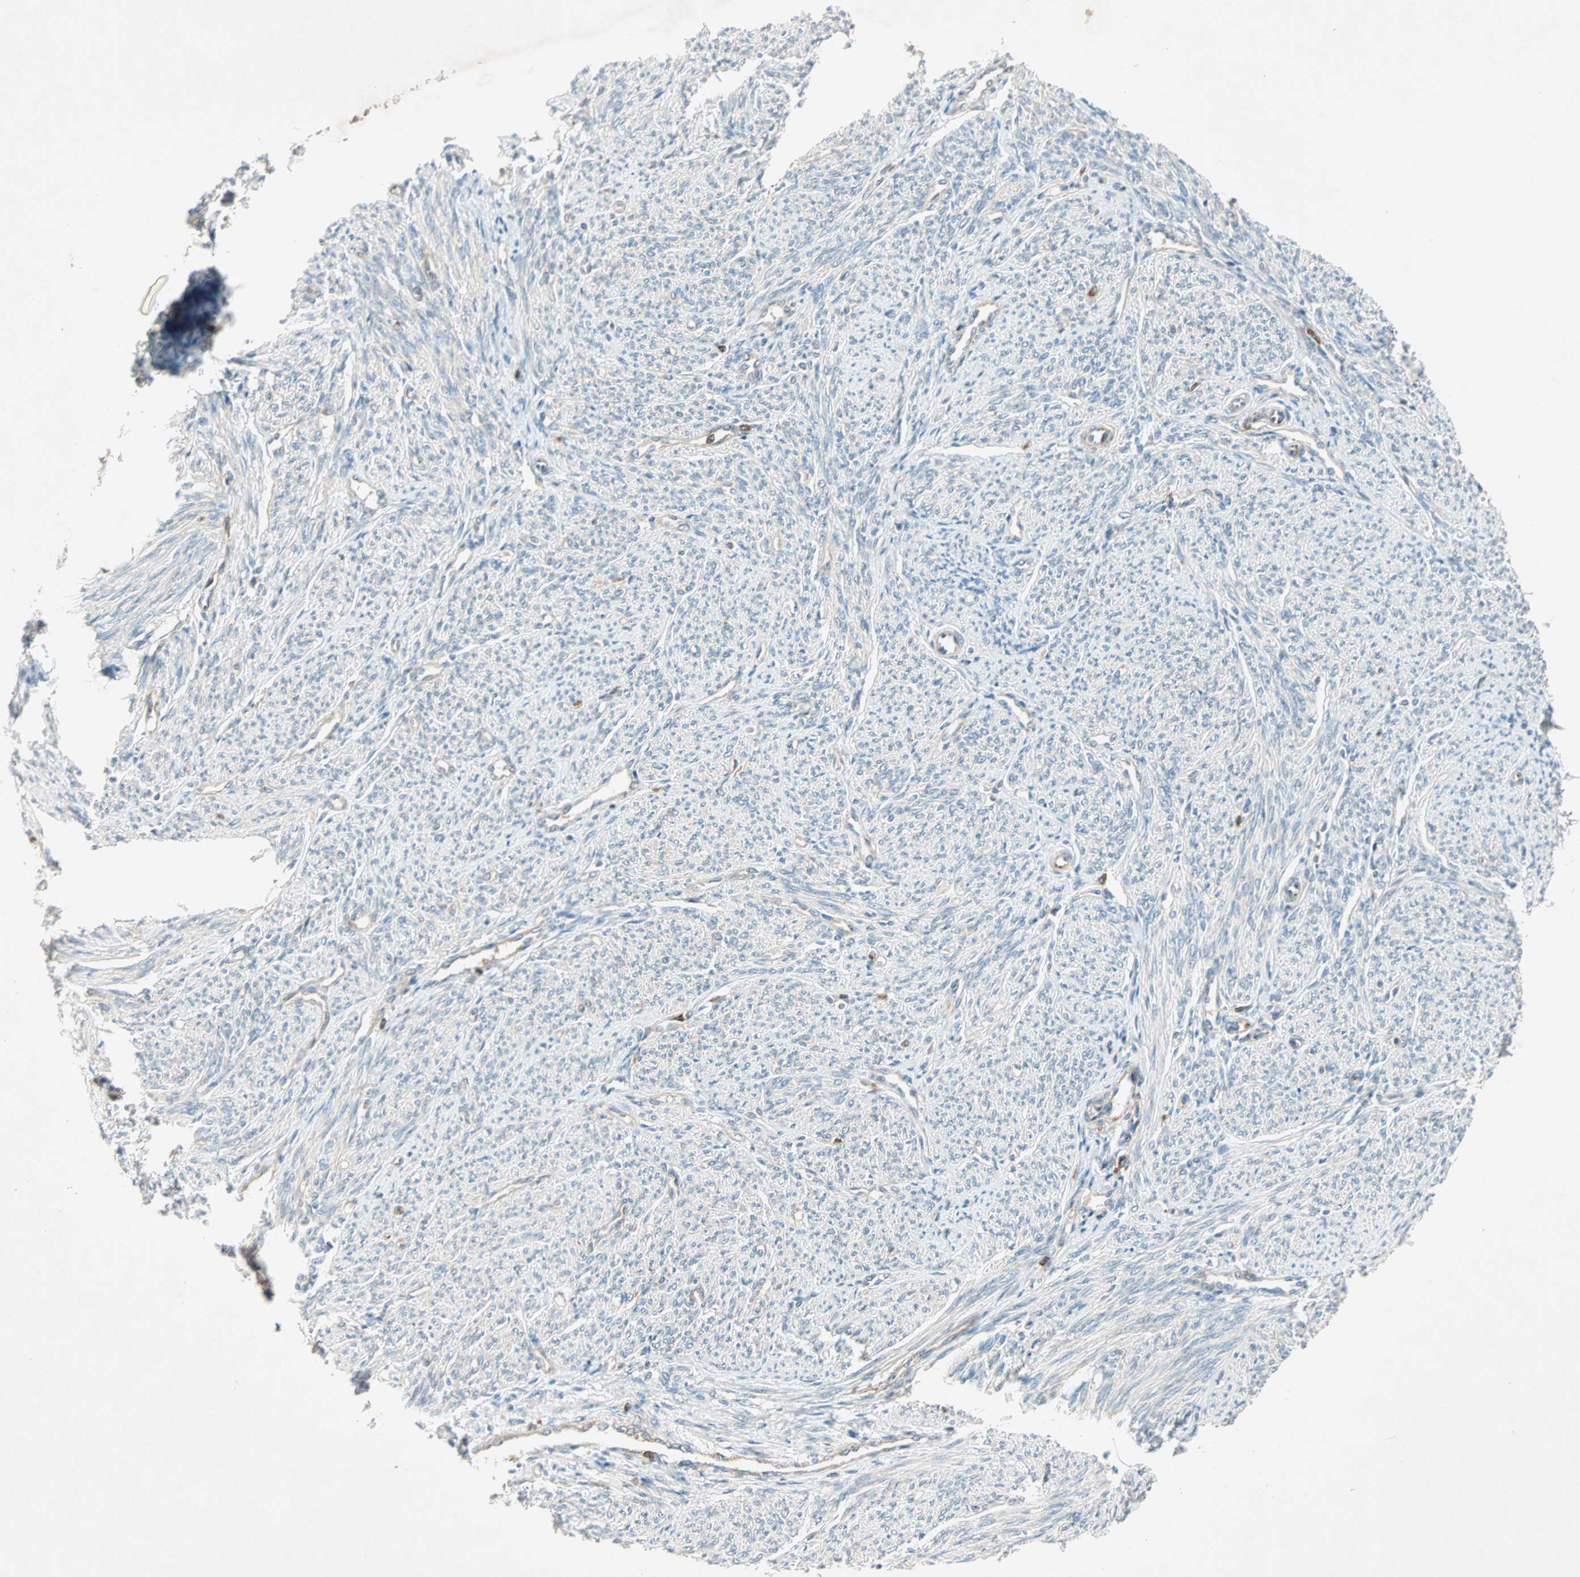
{"staining": {"intensity": "weak", "quantity": "25%-75%", "location": "cytoplasmic/membranous"}, "tissue": "smooth muscle", "cell_type": "Smooth muscle cells", "image_type": "normal", "snomed": [{"axis": "morphology", "description": "Normal tissue, NOS"}, {"axis": "topography", "description": "Smooth muscle"}], "caption": "The micrograph reveals a brown stain indicating the presence of a protein in the cytoplasmic/membranous of smooth muscle cells in smooth muscle.", "gene": "TEC", "patient": {"sex": "female", "age": 65}}